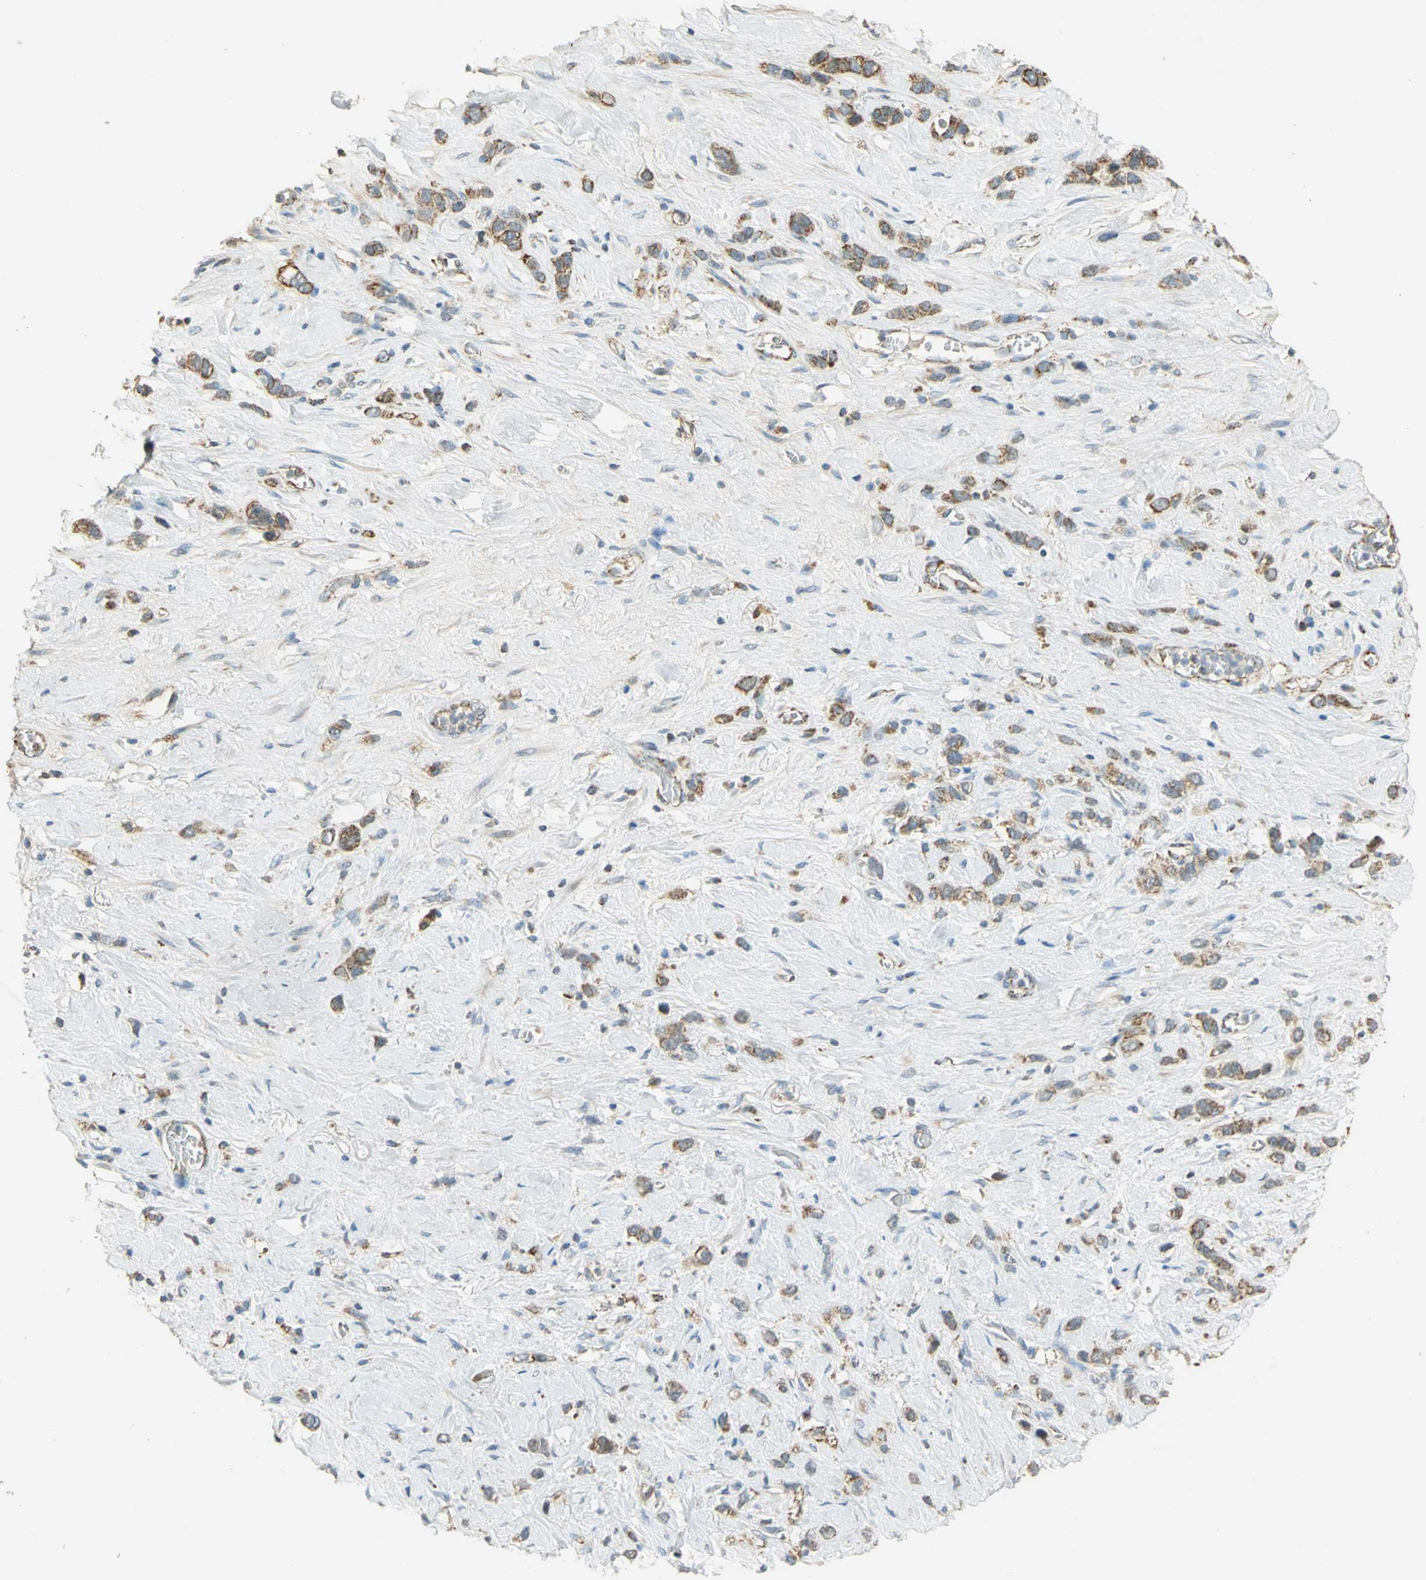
{"staining": {"intensity": "weak", "quantity": ">75%", "location": "cytoplasmic/membranous"}, "tissue": "stomach cancer", "cell_type": "Tumor cells", "image_type": "cancer", "snomed": [{"axis": "morphology", "description": "Normal tissue, NOS"}, {"axis": "morphology", "description": "Adenocarcinoma, NOS"}, {"axis": "morphology", "description": "Adenocarcinoma, High grade"}, {"axis": "topography", "description": "Stomach, upper"}, {"axis": "topography", "description": "Stomach"}], "caption": "Immunohistochemical staining of human stomach cancer (adenocarcinoma) shows low levels of weak cytoplasmic/membranous positivity in approximately >75% of tumor cells.", "gene": "HDHD5", "patient": {"sex": "female", "age": 65}}